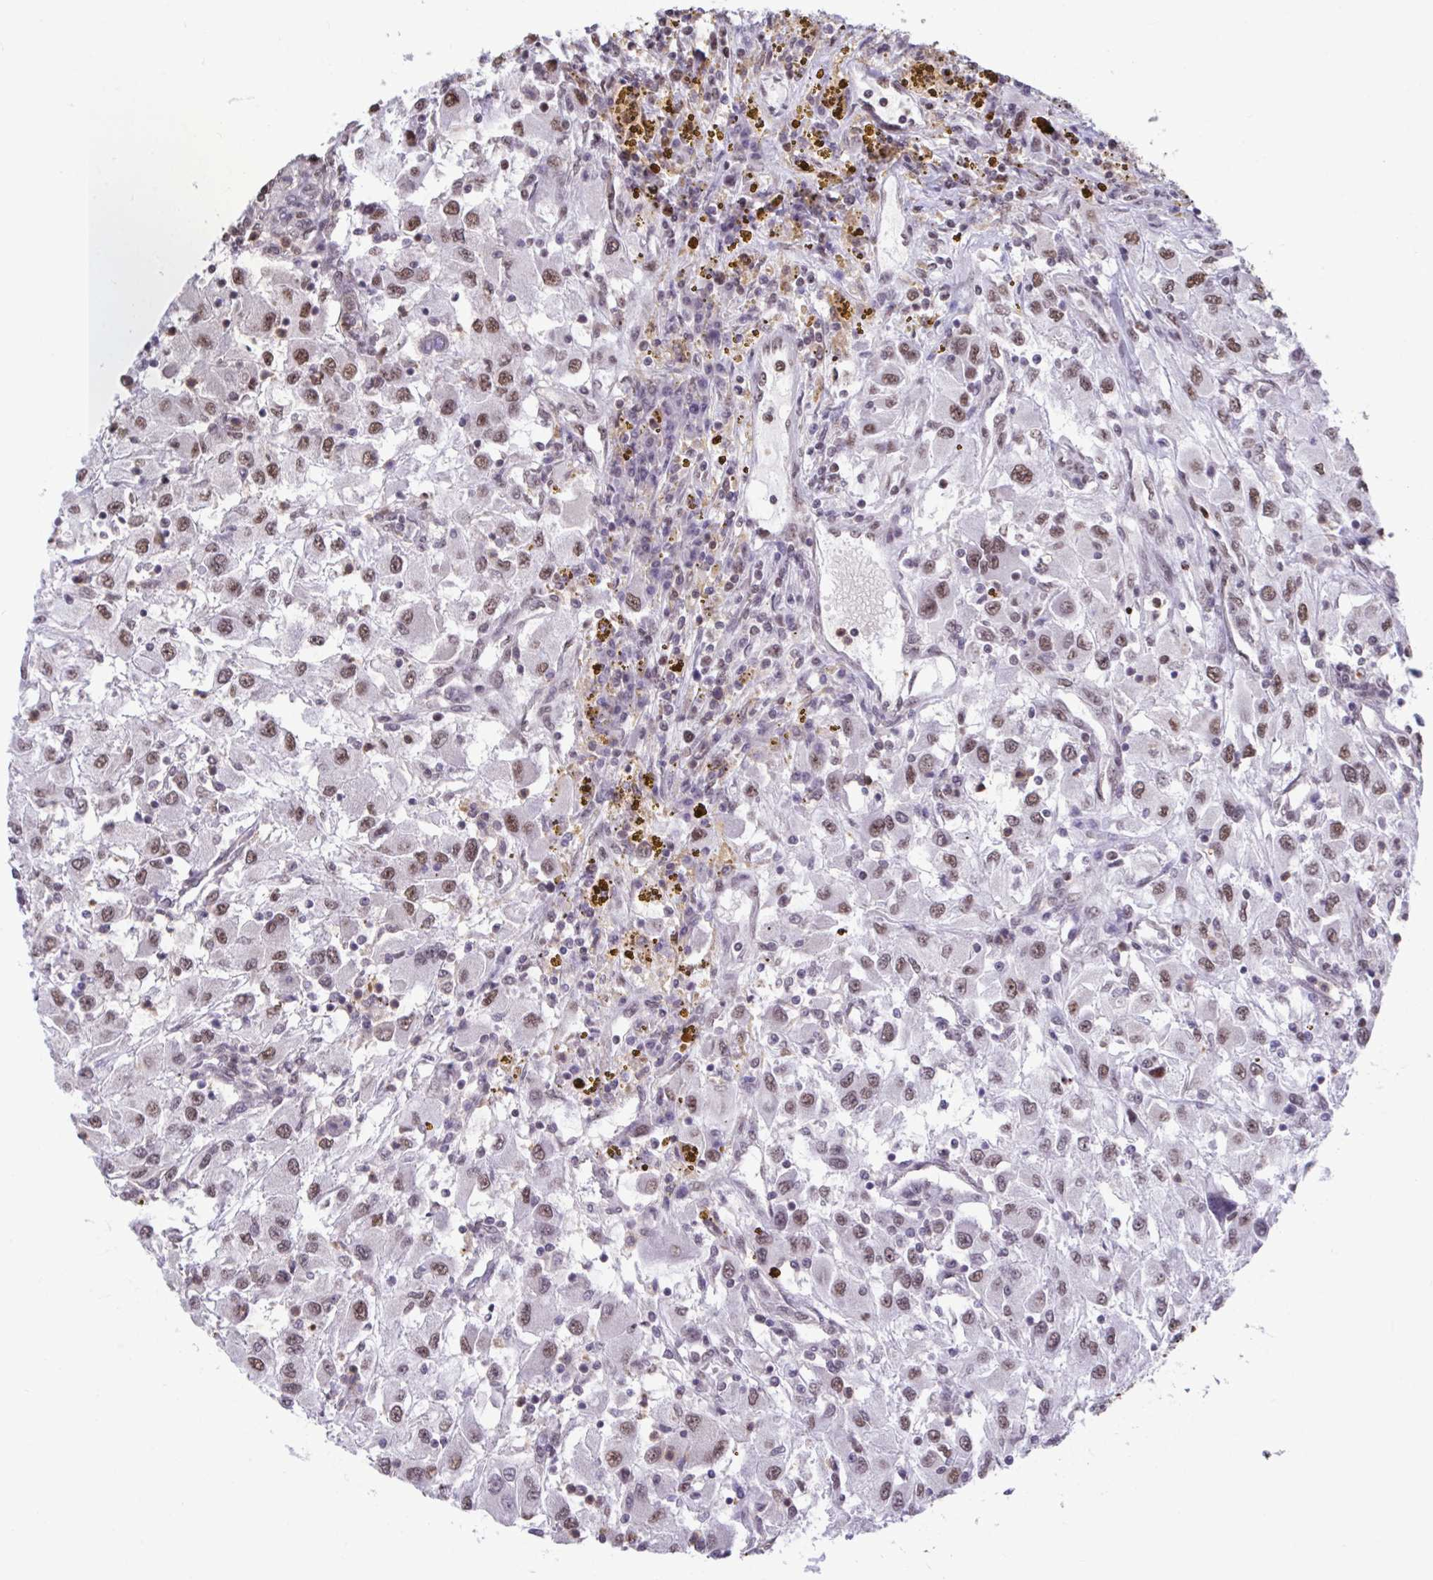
{"staining": {"intensity": "moderate", "quantity": ">75%", "location": "nuclear"}, "tissue": "renal cancer", "cell_type": "Tumor cells", "image_type": "cancer", "snomed": [{"axis": "morphology", "description": "Adenocarcinoma, NOS"}, {"axis": "topography", "description": "Kidney"}], "caption": "Brown immunohistochemical staining in renal adenocarcinoma demonstrates moderate nuclear staining in approximately >75% of tumor cells.", "gene": "HNRNPDL", "patient": {"sex": "female", "age": 67}}